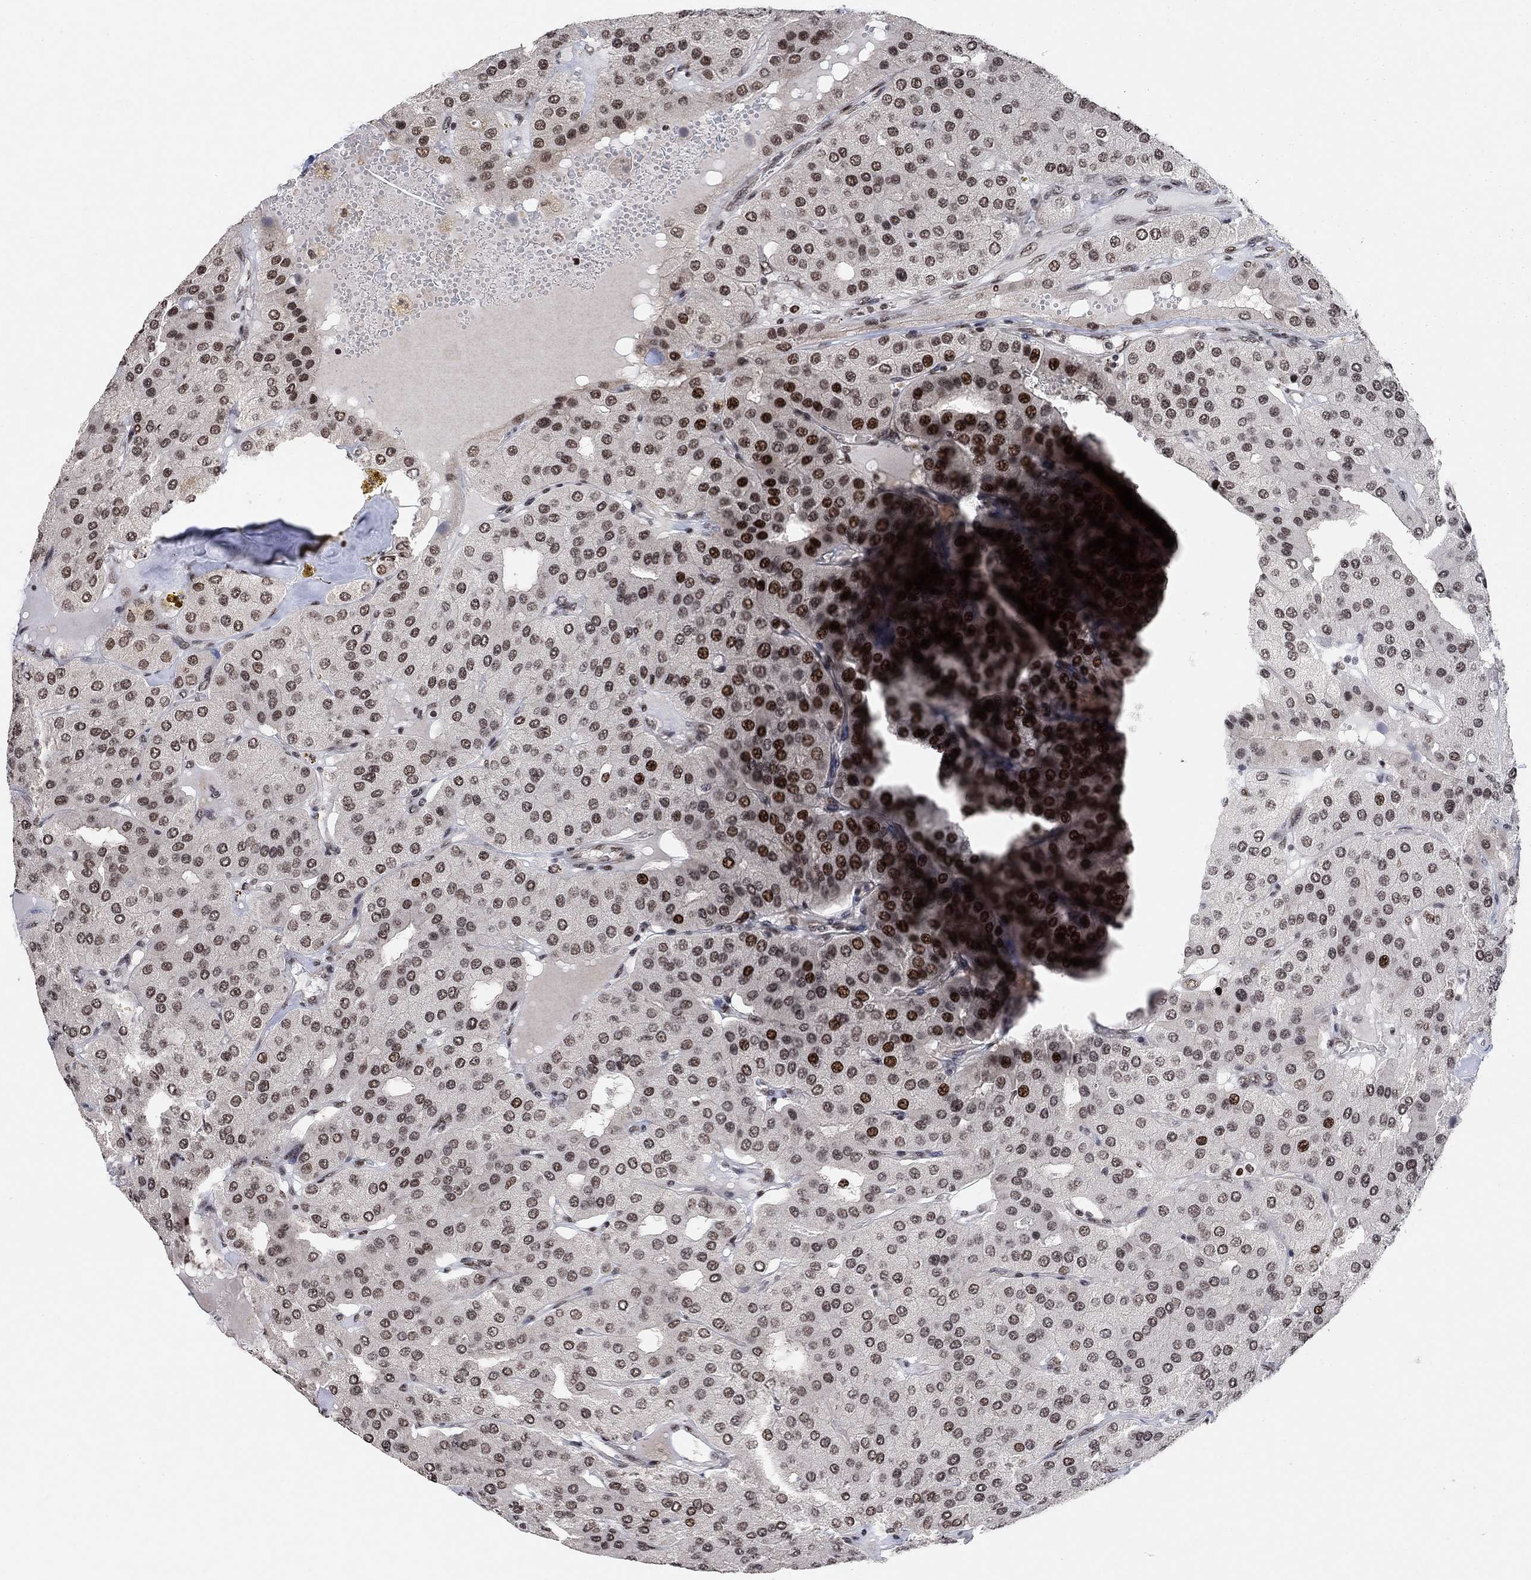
{"staining": {"intensity": "moderate", "quantity": "<25%", "location": "nuclear"}, "tissue": "parathyroid gland", "cell_type": "Glandular cells", "image_type": "normal", "snomed": [{"axis": "morphology", "description": "Normal tissue, NOS"}, {"axis": "morphology", "description": "Adenoma, NOS"}, {"axis": "topography", "description": "Parathyroid gland"}], "caption": "This is a histology image of IHC staining of normal parathyroid gland, which shows moderate positivity in the nuclear of glandular cells.", "gene": "E4F1", "patient": {"sex": "female", "age": 86}}